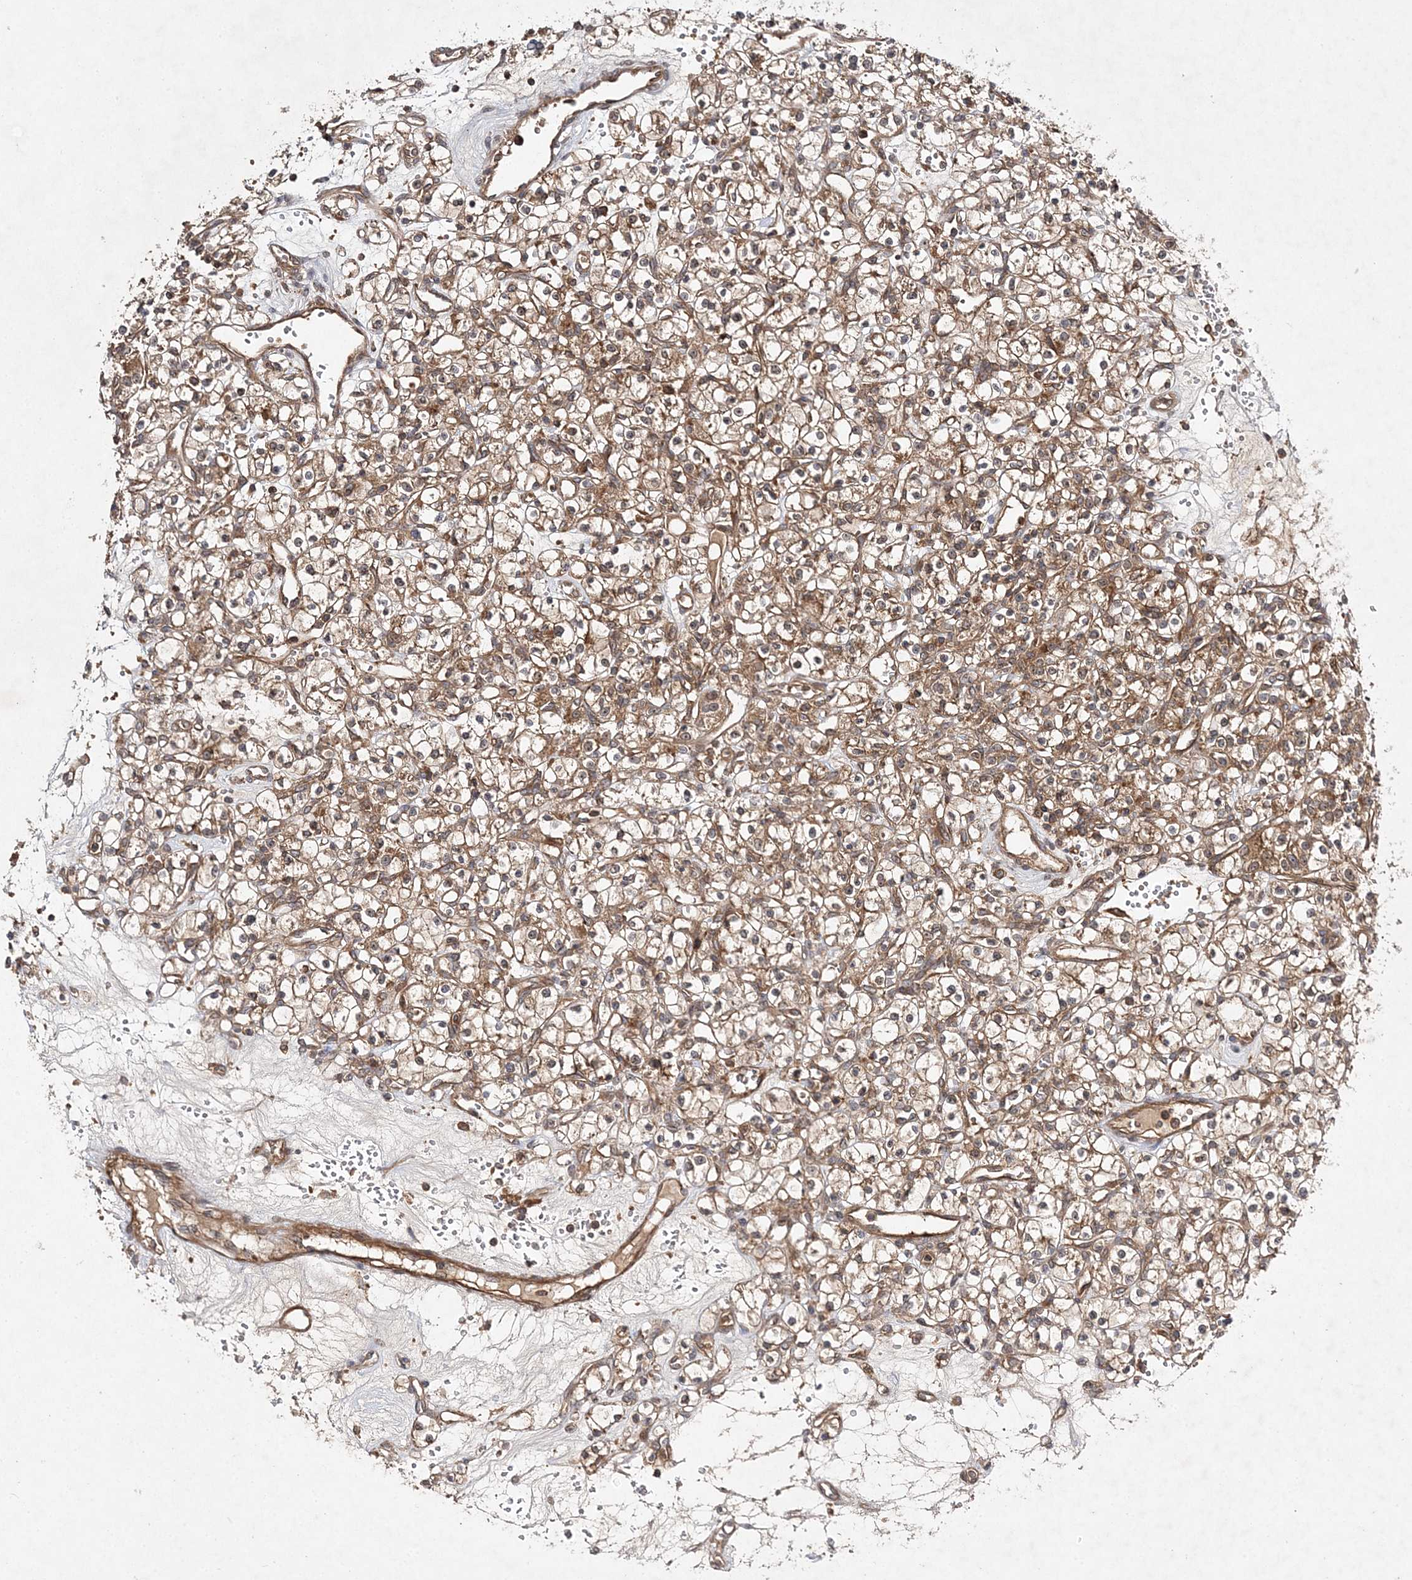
{"staining": {"intensity": "moderate", "quantity": ">75%", "location": "cytoplasmic/membranous"}, "tissue": "renal cancer", "cell_type": "Tumor cells", "image_type": "cancer", "snomed": [{"axis": "morphology", "description": "Adenocarcinoma, NOS"}, {"axis": "topography", "description": "Kidney"}], "caption": "This image demonstrates IHC staining of renal cancer, with medium moderate cytoplasmic/membranous staining in approximately >75% of tumor cells.", "gene": "TMEM9B", "patient": {"sex": "female", "age": 59}}